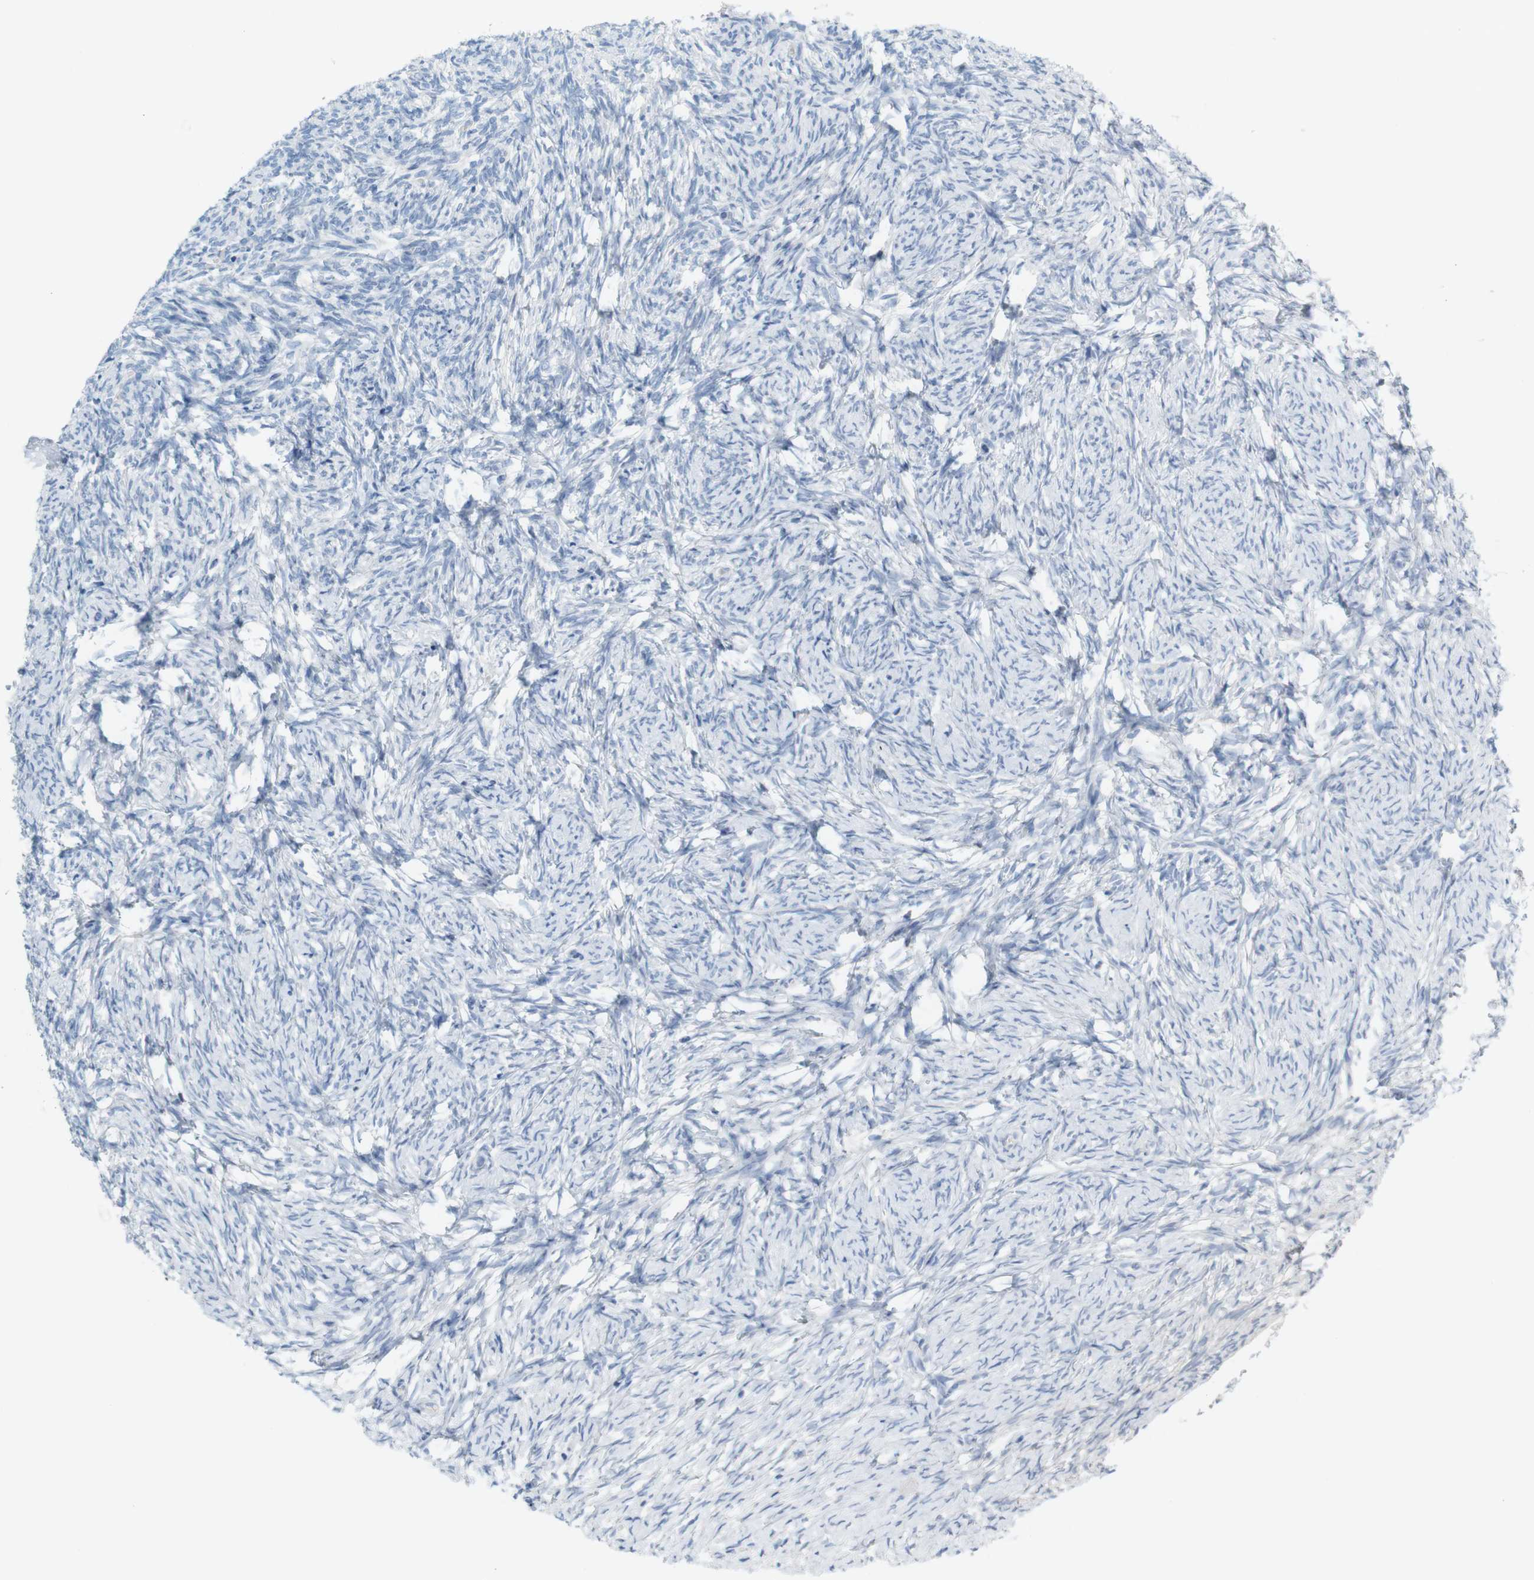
{"staining": {"intensity": "negative", "quantity": "none", "location": "none"}, "tissue": "ovary", "cell_type": "Follicle cells", "image_type": "normal", "snomed": [{"axis": "morphology", "description": "Normal tissue, NOS"}, {"axis": "topography", "description": "Ovary"}], "caption": "There is no significant expression in follicle cells of ovary. (DAB IHC, high magnification).", "gene": "RGS9", "patient": {"sex": "female", "age": 60}}